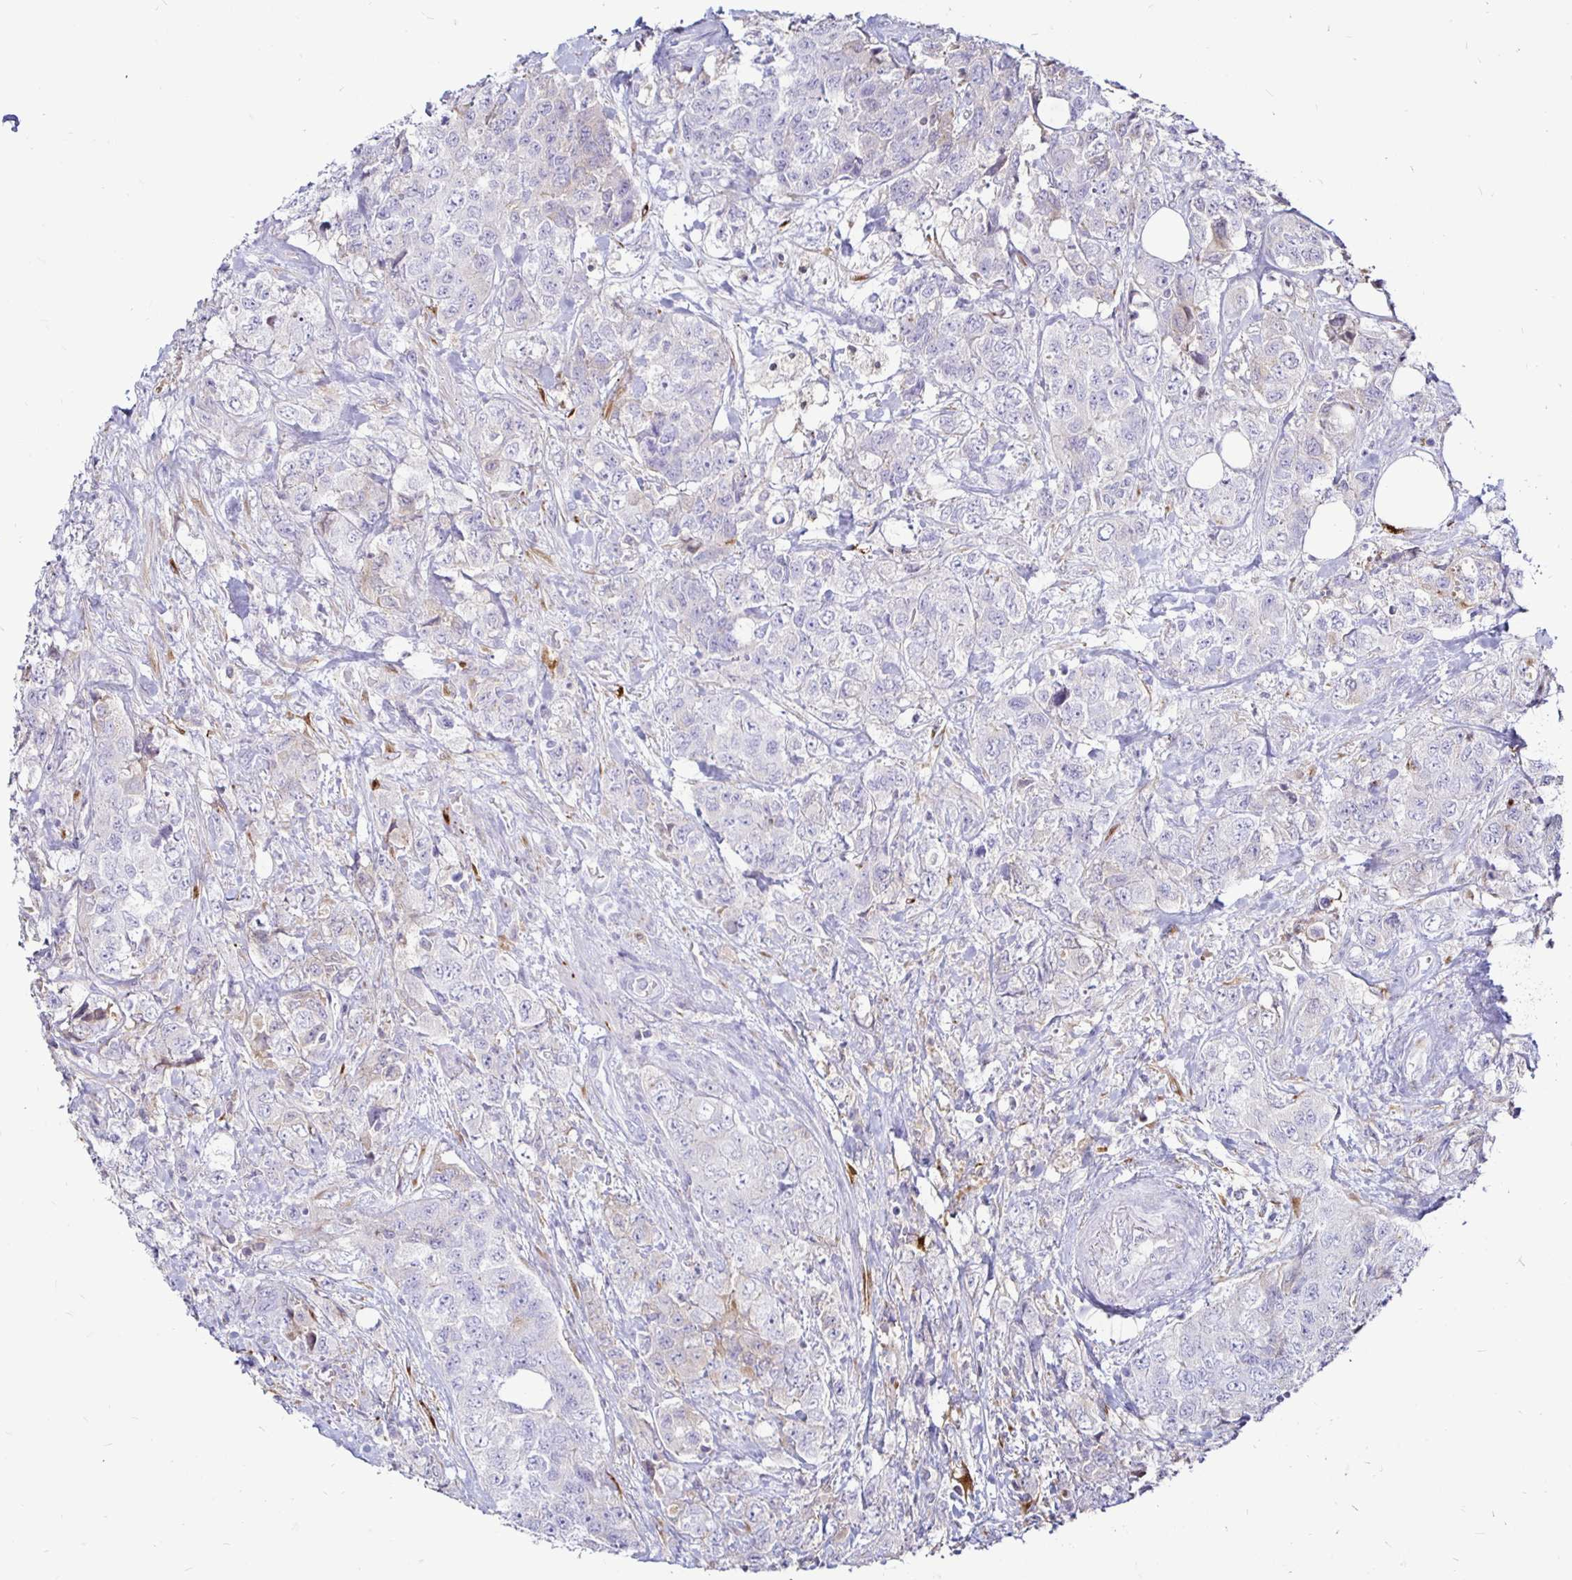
{"staining": {"intensity": "negative", "quantity": "none", "location": "none"}, "tissue": "urothelial cancer", "cell_type": "Tumor cells", "image_type": "cancer", "snomed": [{"axis": "morphology", "description": "Urothelial carcinoma, High grade"}, {"axis": "topography", "description": "Urinary bladder"}], "caption": "The micrograph demonstrates no significant staining in tumor cells of urothelial cancer.", "gene": "TIMP1", "patient": {"sex": "female", "age": 78}}